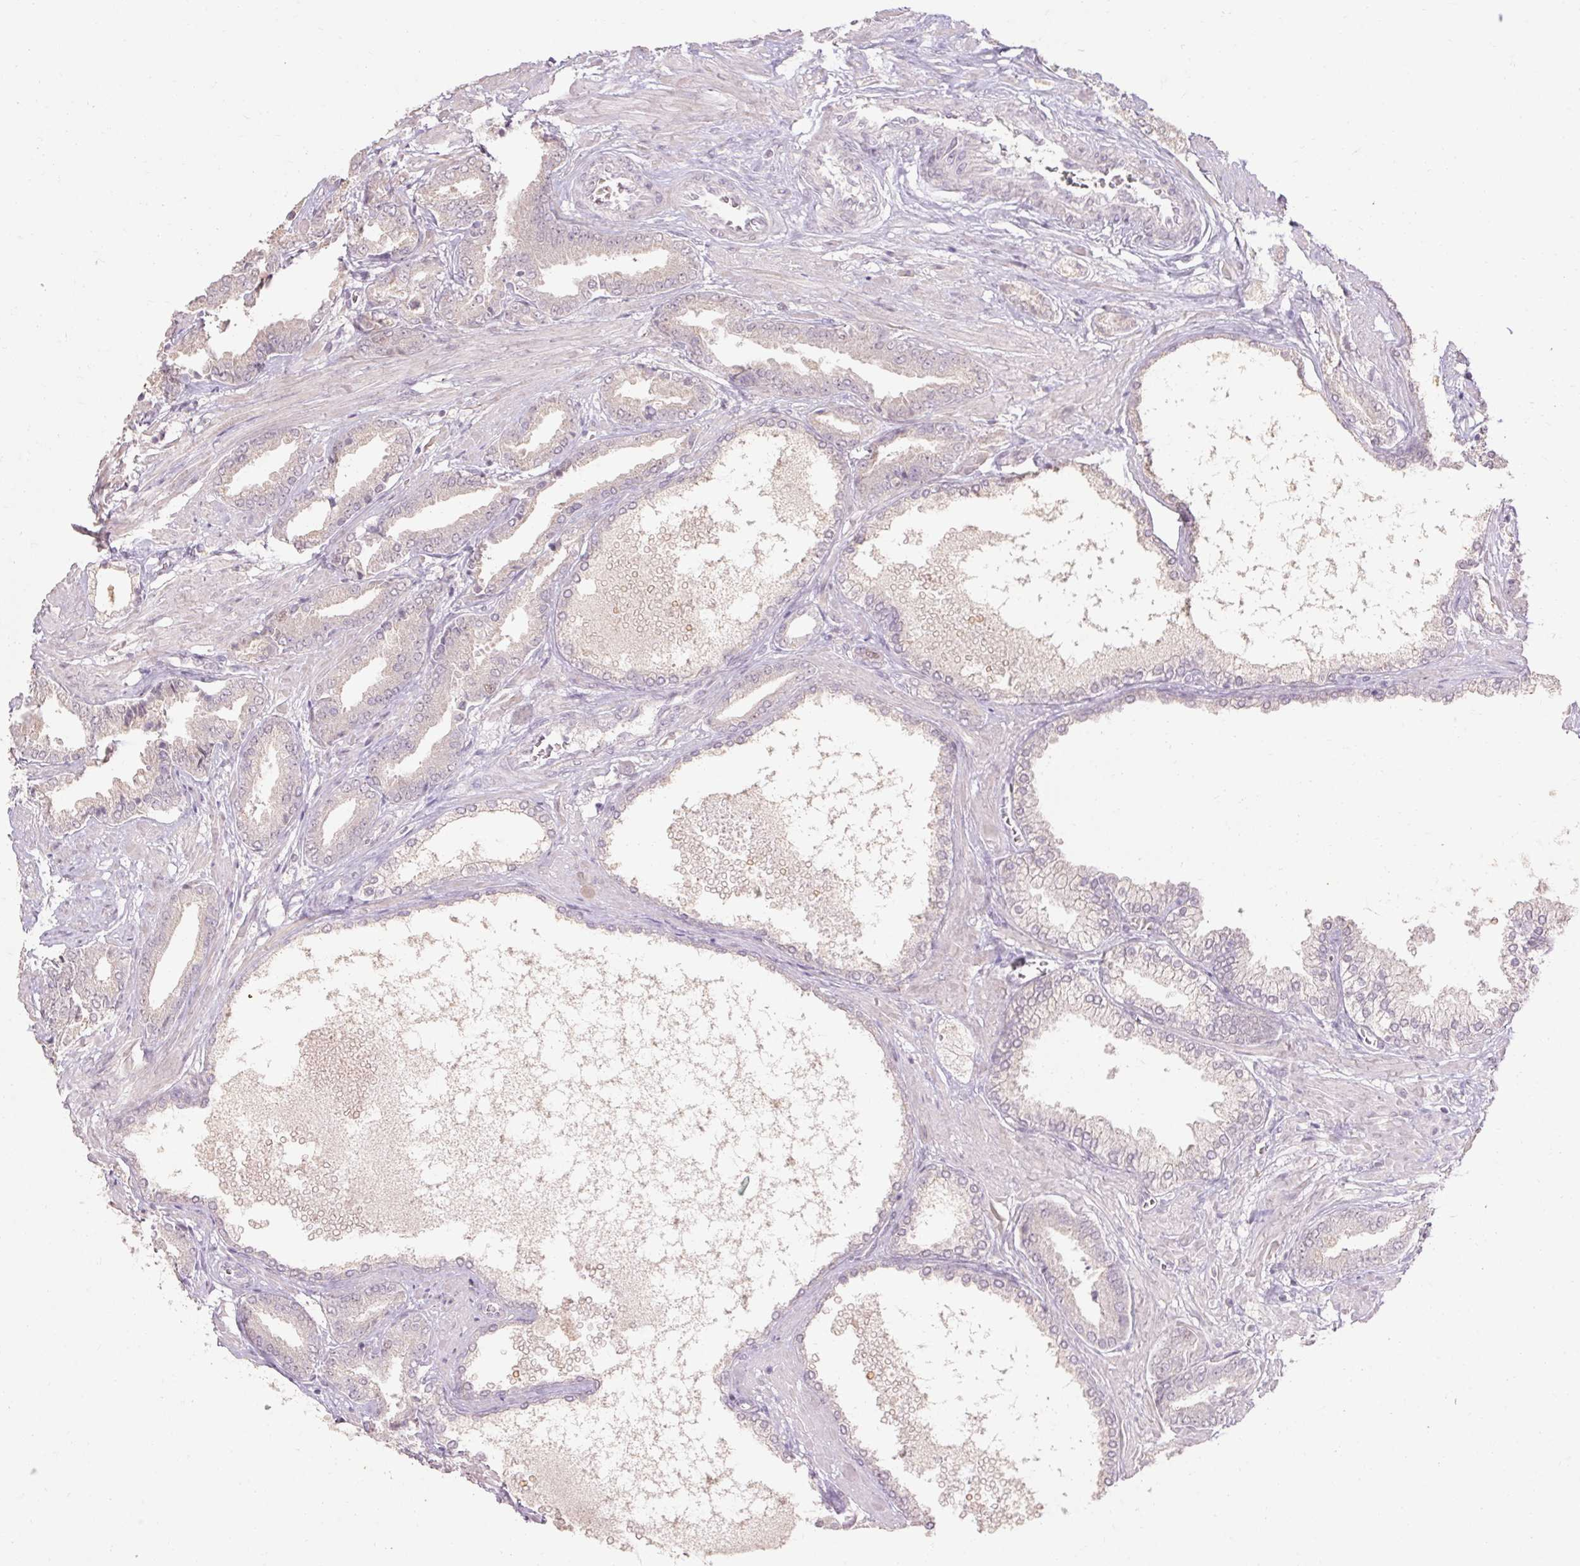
{"staining": {"intensity": "negative", "quantity": "none", "location": "none"}, "tissue": "prostate cancer", "cell_type": "Tumor cells", "image_type": "cancer", "snomed": [{"axis": "morphology", "description": "Adenocarcinoma, High grade"}, {"axis": "topography", "description": "Prostate"}], "caption": "Tumor cells show no significant expression in prostate cancer (adenocarcinoma (high-grade)).", "gene": "SKP2", "patient": {"sex": "male", "age": 56}}